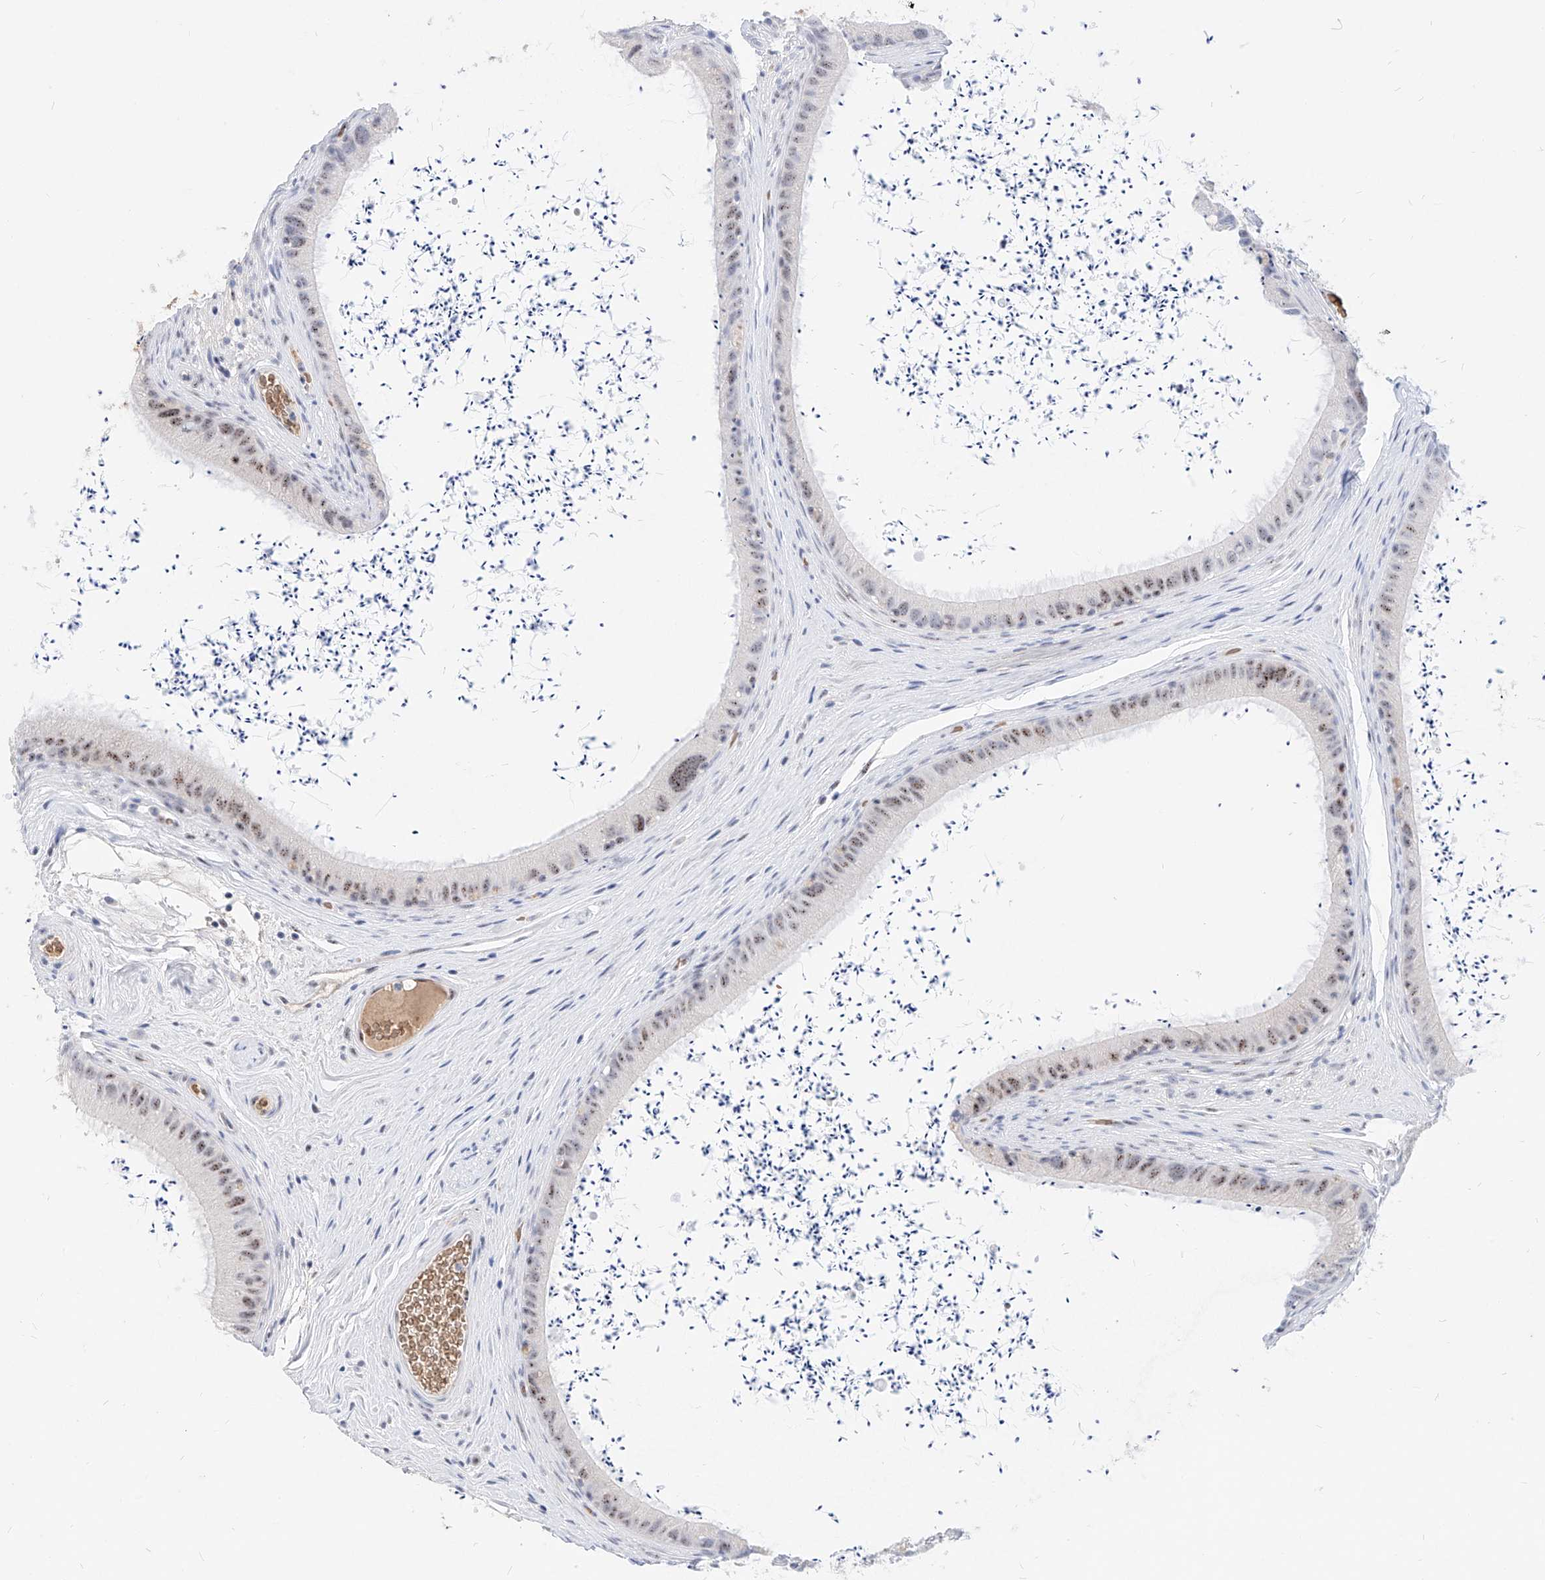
{"staining": {"intensity": "weak", "quantity": "25%-75%", "location": "nuclear"}, "tissue": "epididymis", "cell_type": "Glandular cells", "image_type": "normal", "snomed": [{"axis": "morphology", "description": "Normal tissue, NOS"}, {"axis": "topography", "description": "Epididymis, spermatic cord, NOS"}], "caption": "Epididymis stained with immunohistochemistry (IHC) exhibits weak nuclear positivity in about 25%-75% of glandular cells. (DAB (3,3'-diaminobenzidine) IHC, brown staining for protein, blue staining for nuclei).", "gene": "ZFP42", "patient": {"sex": "male", "age": 50}}